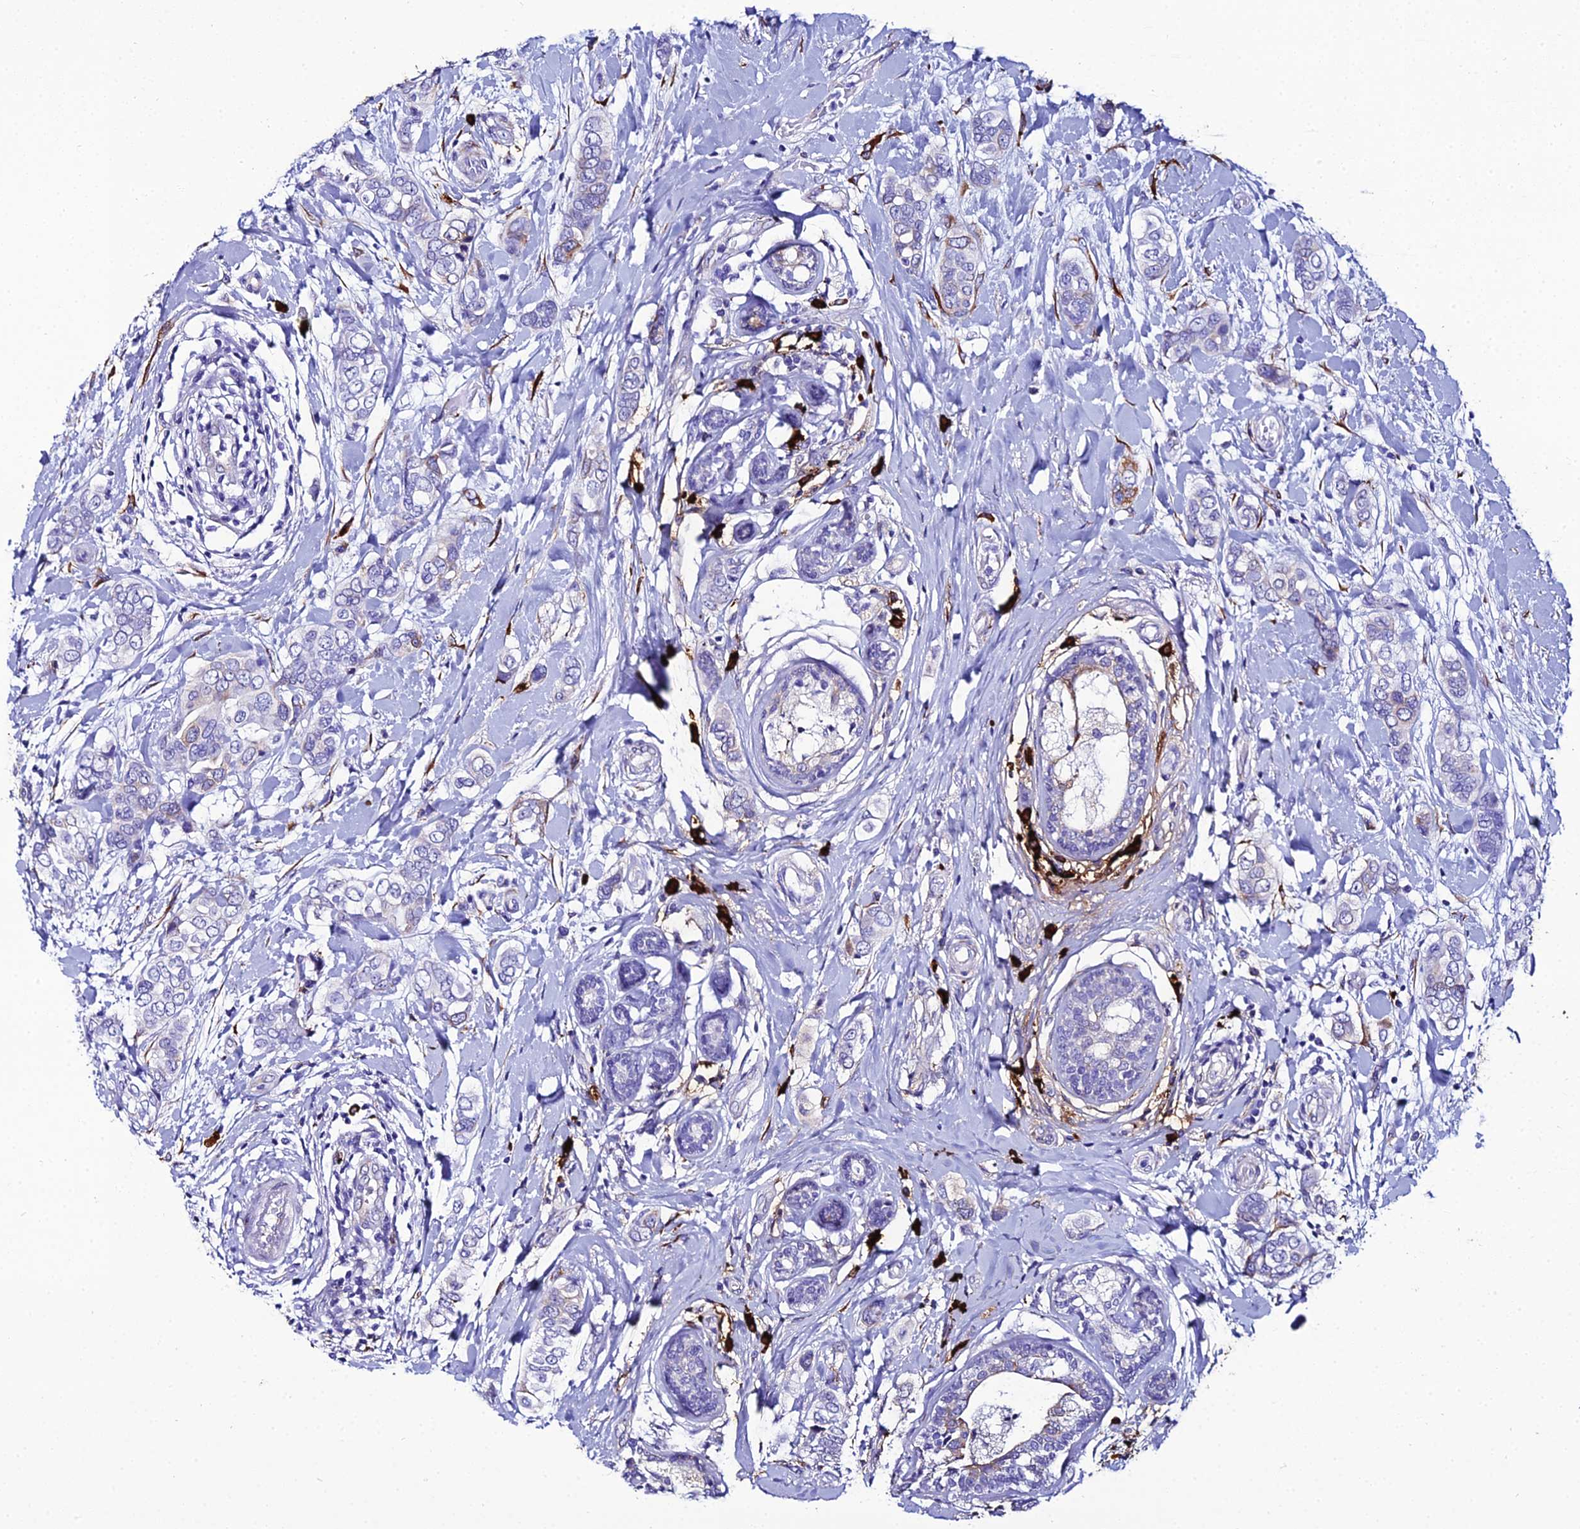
{"staining": {"intensity": "moderate", "quantity": "<25%", "location": "cytoplasmic/membranous"}, "tissue": "breast cancer", "cell_type": "Tumor cells", "image_type": "cancer", "snomed": [{"axis": "morphology", "description": "Lobular carcinoma"}, {"axis": "topography", "description": "Breast"}], "caption": "Immunohistochemistry (IHC) micrograph of neoplastic tissue: human breast lobular carcinoma stained using immunohistochemistry (IHC) displays low levels of moderate protein expression localized specifically in the cytoplasmic/membranous of tumor cells, appearing as a cytoplasmic/membranous brown color.", "gene": "TXNDC5", "patient": {"sex": "female", "age": 51}}